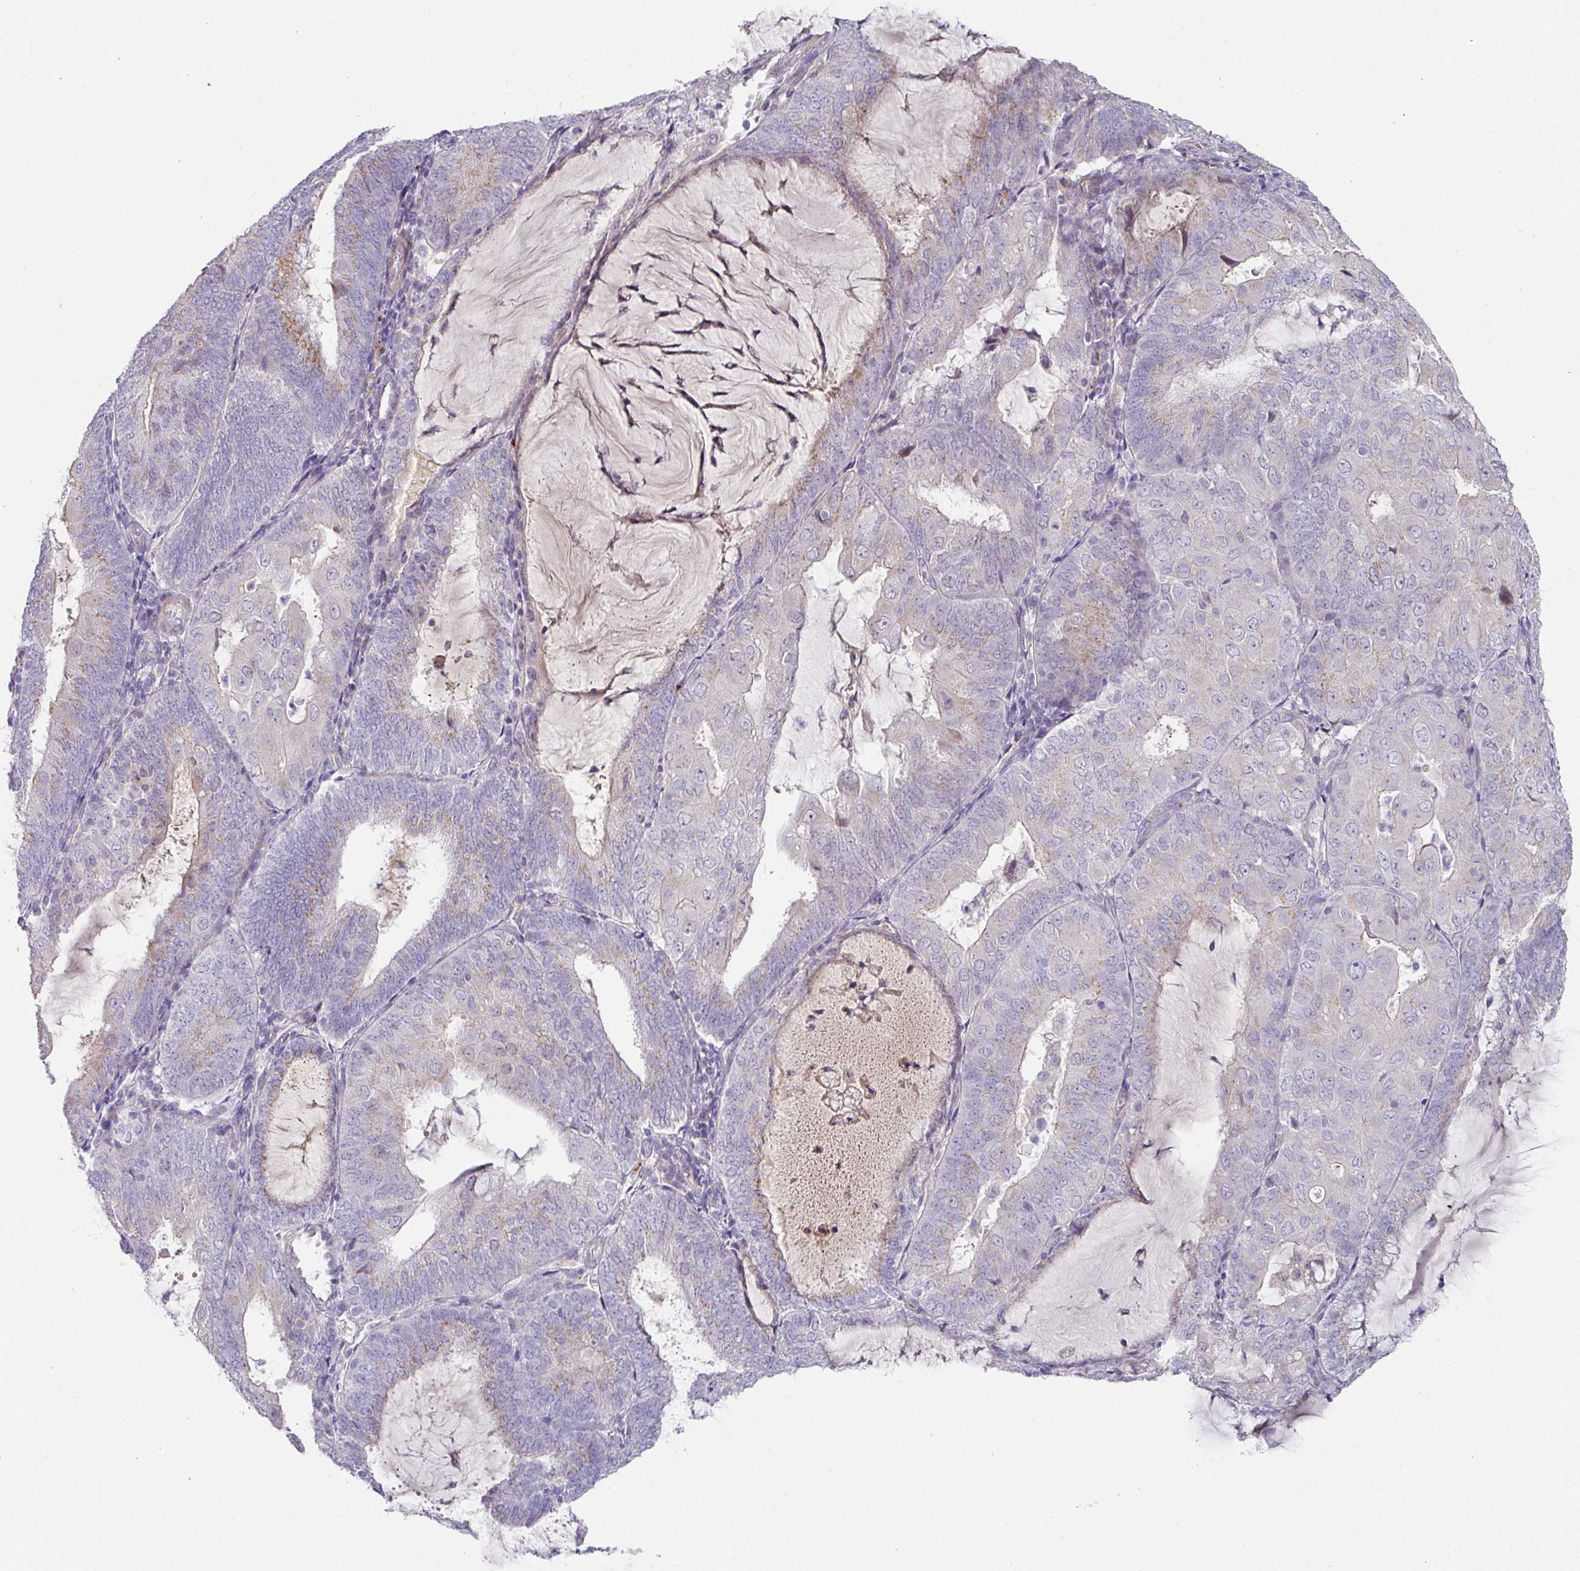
{"staining": {"intensity": "weak", "quantity": "25%-75%", "location": "cytoplasmic/membranous"}, "tissue": "endometrial cancer", "cell_type": "Tumor cells", "image_type": "cancer", "snomed": [{"axis": "morphology", "description": "Adenocarcinoma, NOS"}, {"axis": "topography", "description": "Endometrium"}], "caption": "This histopathology image exhibits IHC staining of adenocarcinoma (endometrial), with low weak cytoplasmic/membranous staining in about 25%-75% of tumor cells.", "gene": "TARM1", "patient": {"sex": "female", "age": 81}}